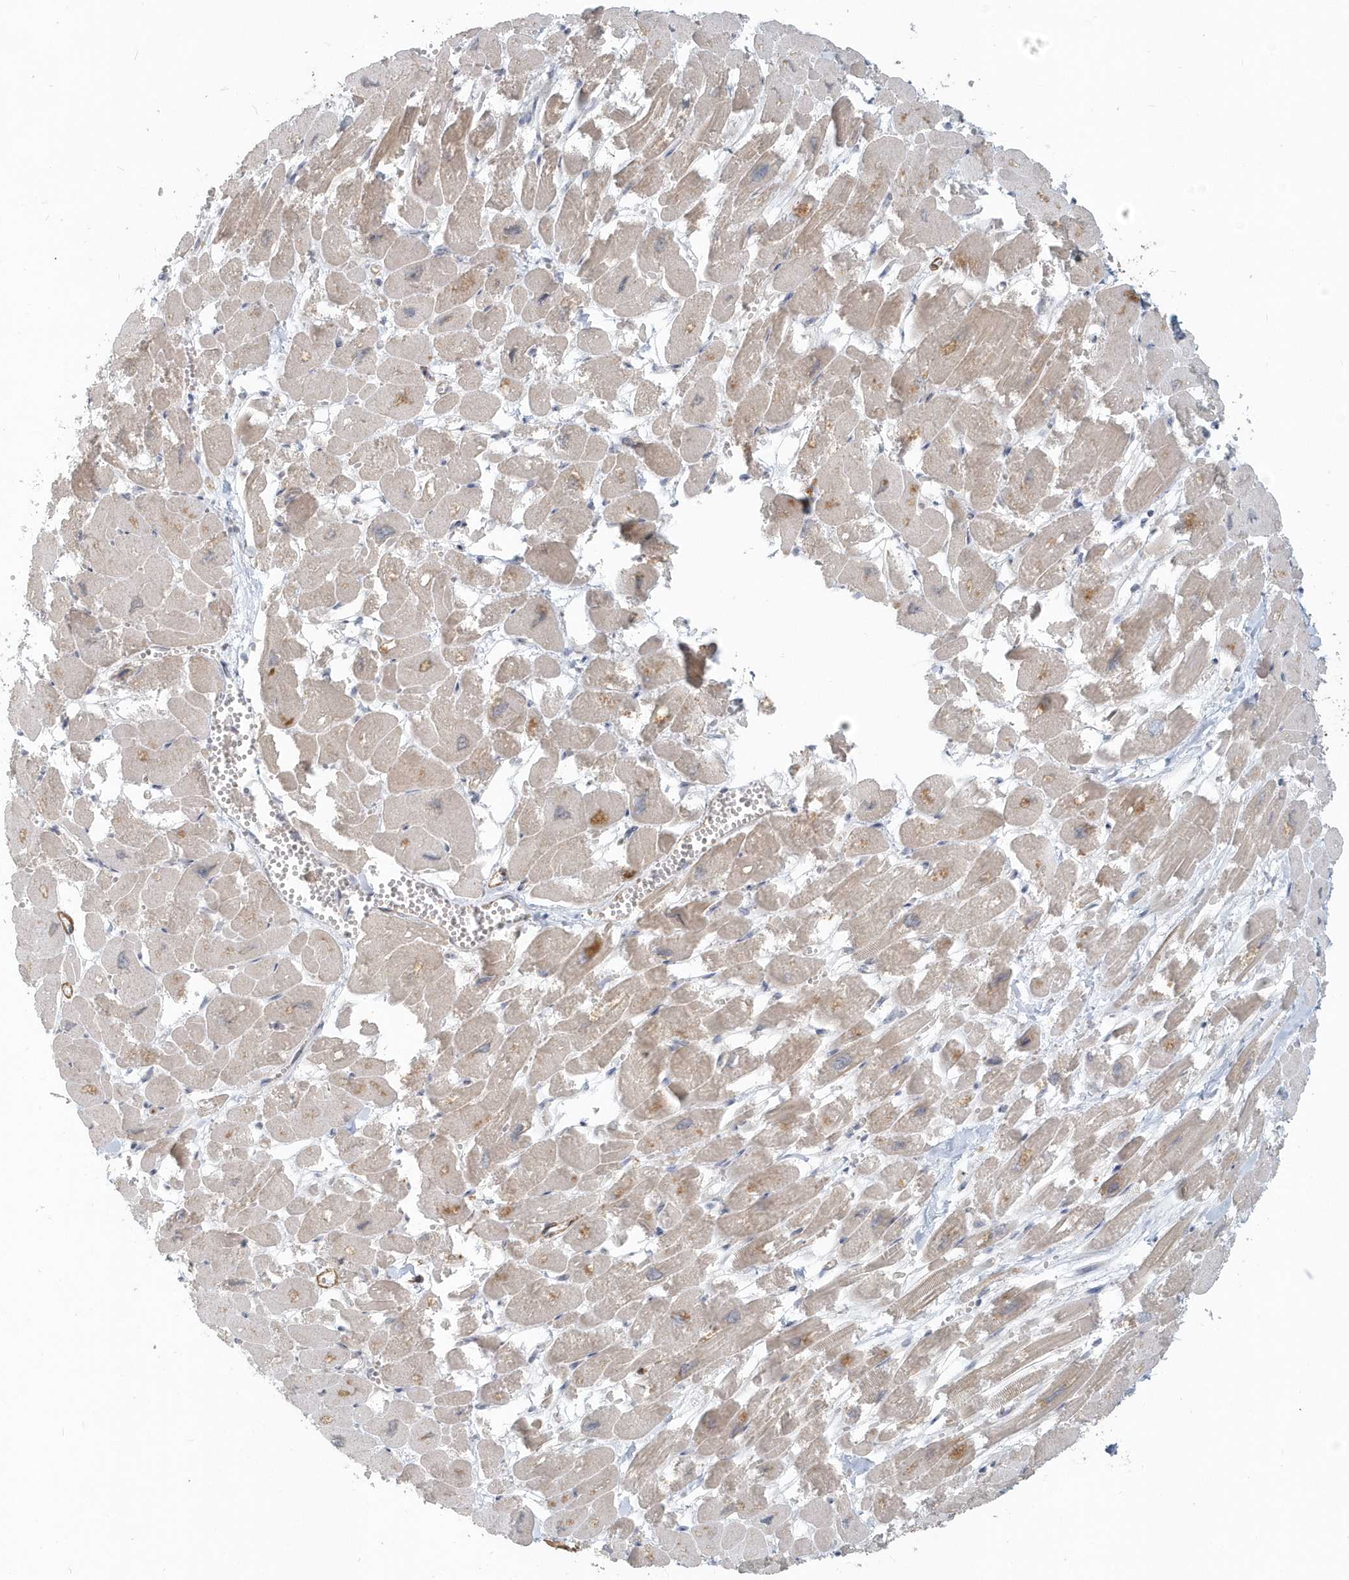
{"staining": {"intensity": "weak", "quantity": "25%-75%", "location": "cytoplasmic/membranous"}, "tissue": "heart muscle", "cell_type": "Cardiomyocytes", "image_type": "normal", "snomed": [{"axis": "morphology", "description": "Normal tissue, NOS"}, {"axis": "topography", "description": "Heart"}], "caption": "Benign heart muscle reveals weak cytoplasmic/membranous positivity in approximately 25%-75% of cardiomyocytes.", "gene": "NAPB", "patient": {"sex": "male", "age": 54}}